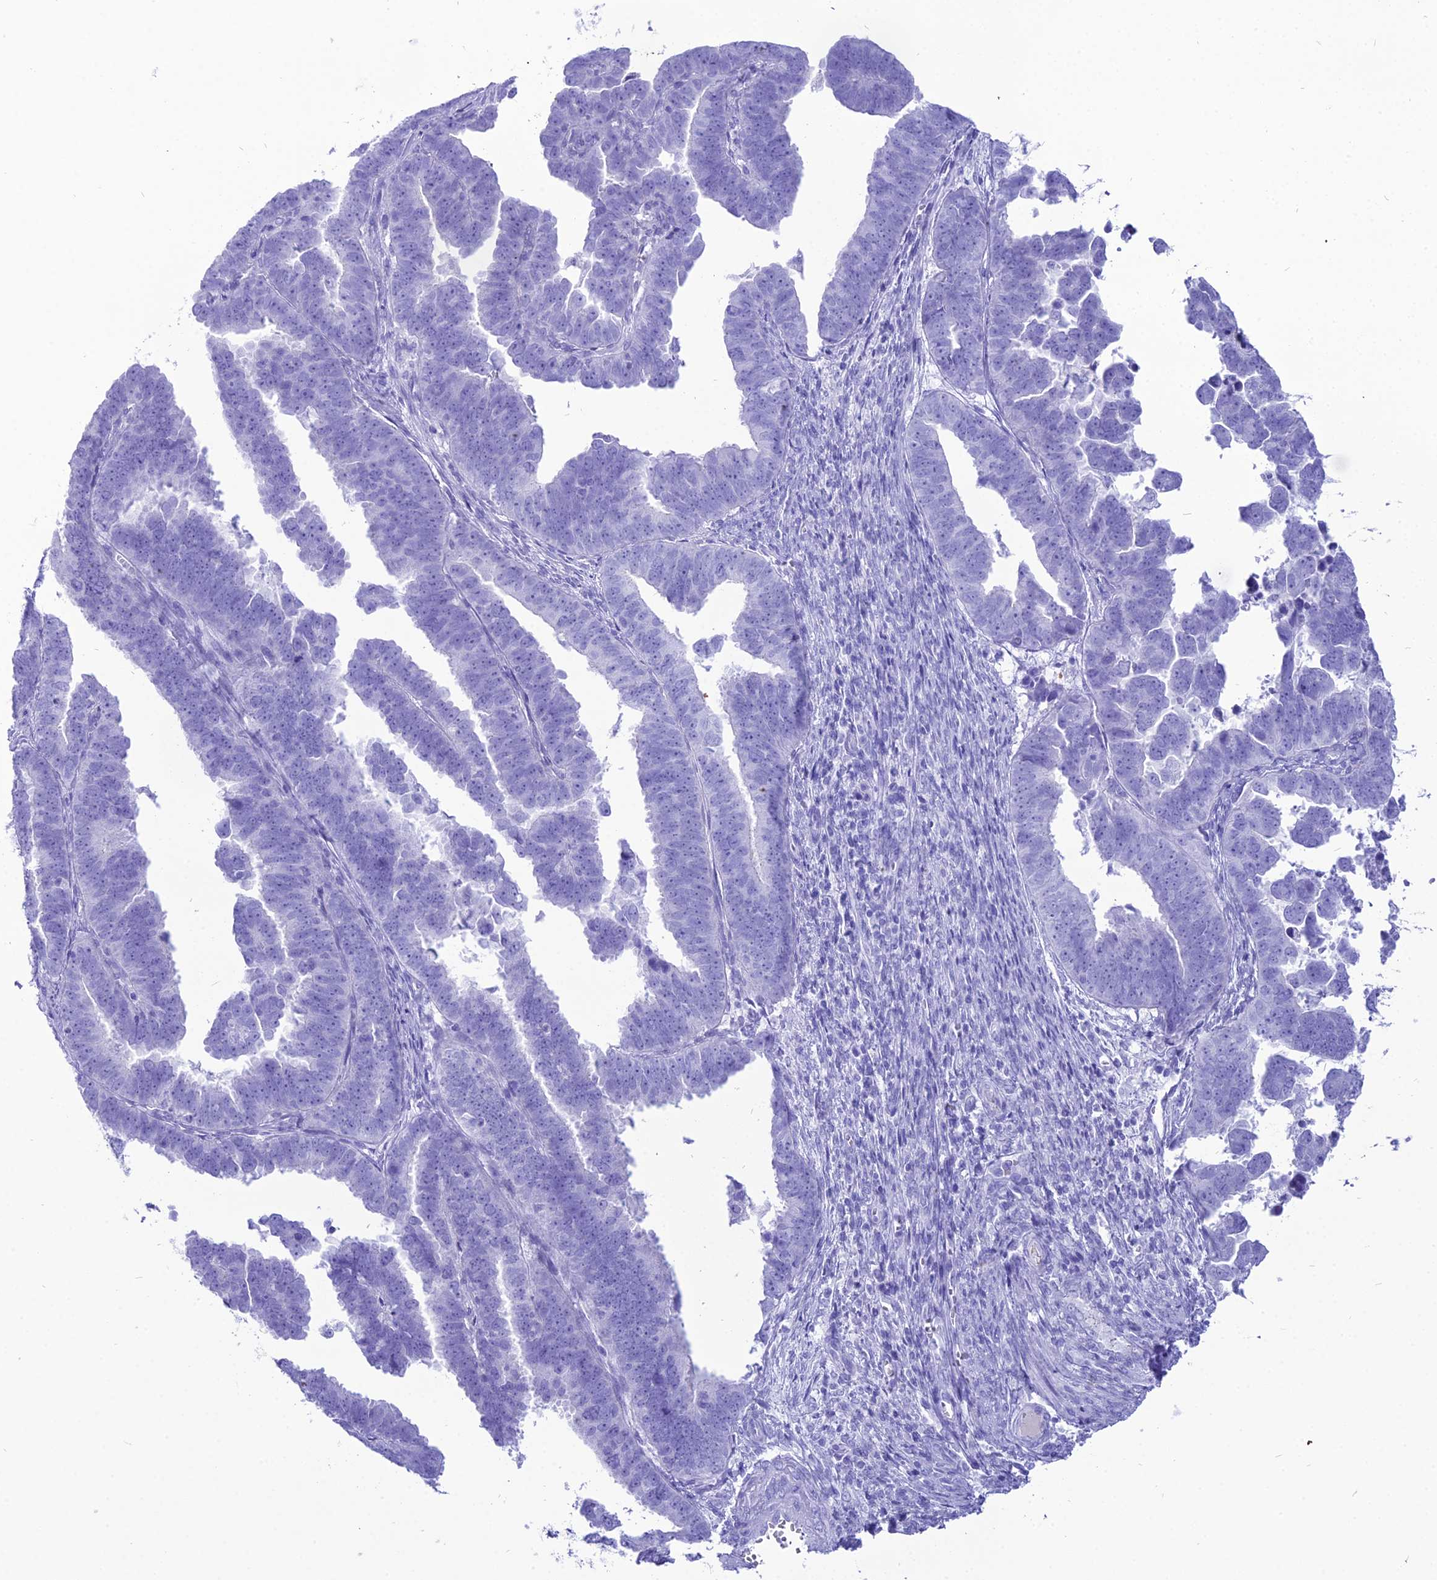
{"staining": {"intensity": "negative", "quantity": "none", "location": "none"}, "tissue": "endometrial cancer", "cell_type": "Tumor cells", "image_type": "cancer", "snomed": [{"axis": "morphology", "description": "Adenocarcinoma, NOS"}, {"axis": "topography", "description": "Endometrium"}], "caption": "Immunohistochemical staining of human adenocarcinoma (endometrial) exhibits no significant positivity in tumor cells.", "gene": "PNMA5", "patient": {"sex": "female", "age": 75}}